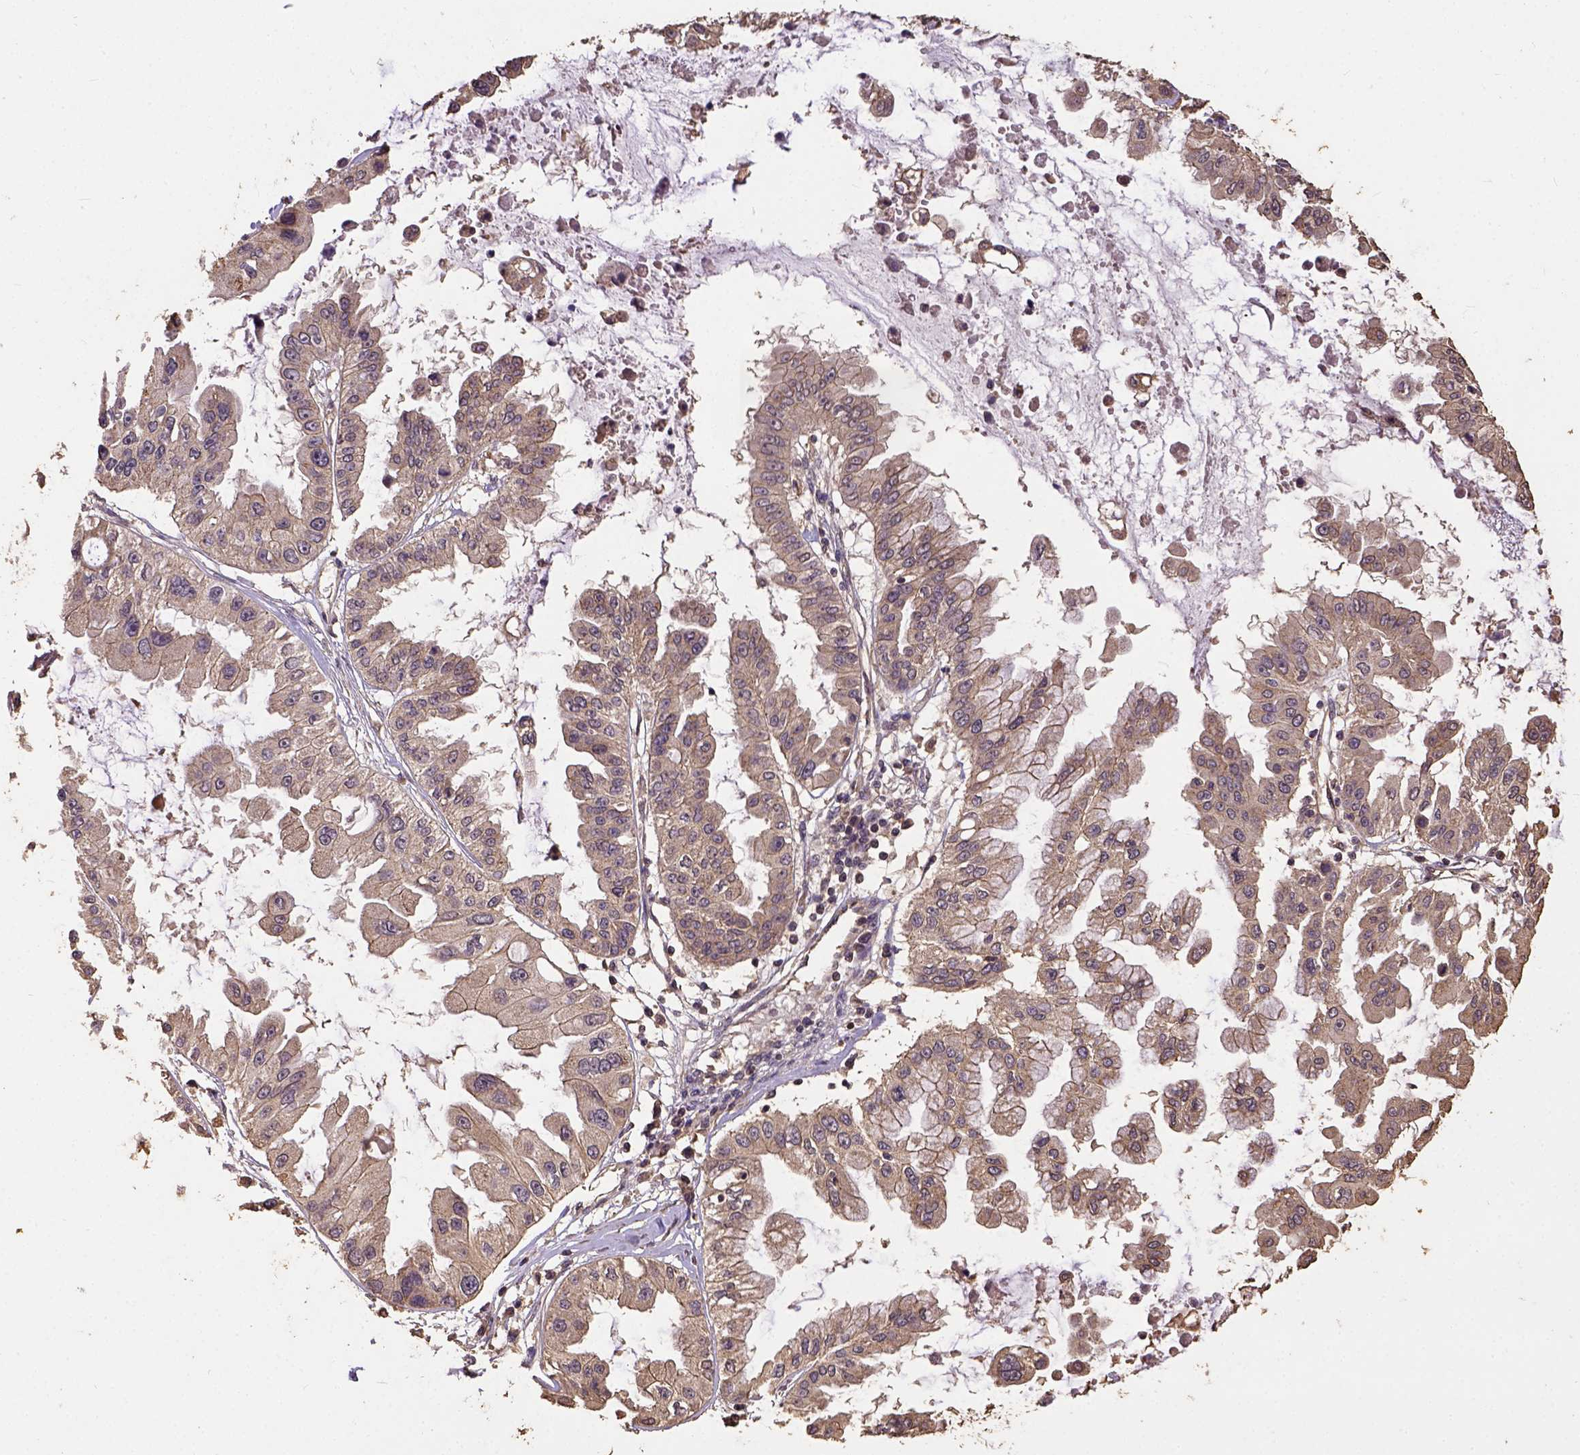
{"staining": {"intensity": "moderate", "quantity": "25%-75%", "location": "cytoplasmic/membranous"}, "tissue": "ovarian cancer", "cell_type": "Tumor cells", "image_type": "cancer", "snomed": [{"axis": "morphology", "description": "Cystadenocarcinoma, serous, NOS"}, {"axis": "topography", "description": "Ovary"}], "caption": "The immunohistochemical stain highlights moderate cytoplasmic/membranous positivity in tumor cells of ovarian cancer (serous cystadenocarcinoma) tissue.", "gene": "ATP1B3", "patient": {"sex": "female", "age": 56}}